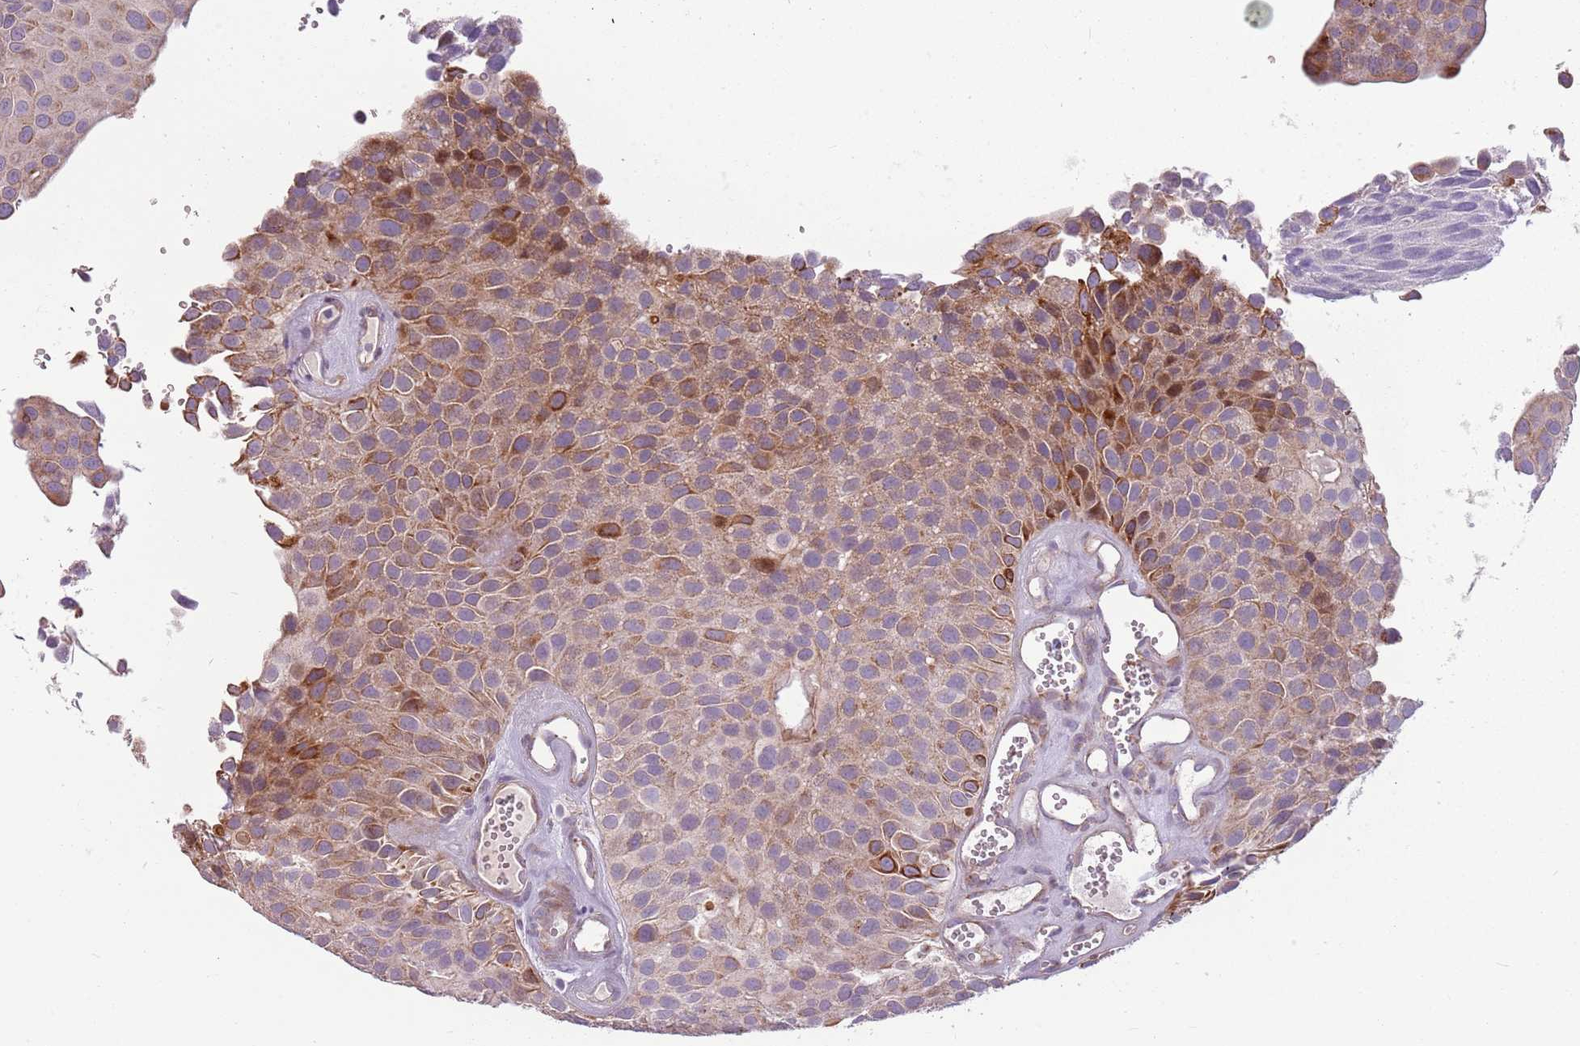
{"staining": {"intensity": "moderate", "quantity": ">75%", "location": "cytoplasmic/membranous"}, "tissue": "urothelial cancer", "cell_type": "Tumor cells", "image_type": "cancer", "snomed": [{"axis": "morphology", "description": "Urothelial carcinoma, Low grade"}, {"axis": "topography", "description": "Urinary bladder"}], "caption": "Human urothelial carcinoma (low-grade) stained for a protein (brown) displays moderate cytoplasmic/membranous positive staining in approximately >75% of tumor cells.", "gene": "ZNF530", "patient": {"sex": "male", "age": 88}}